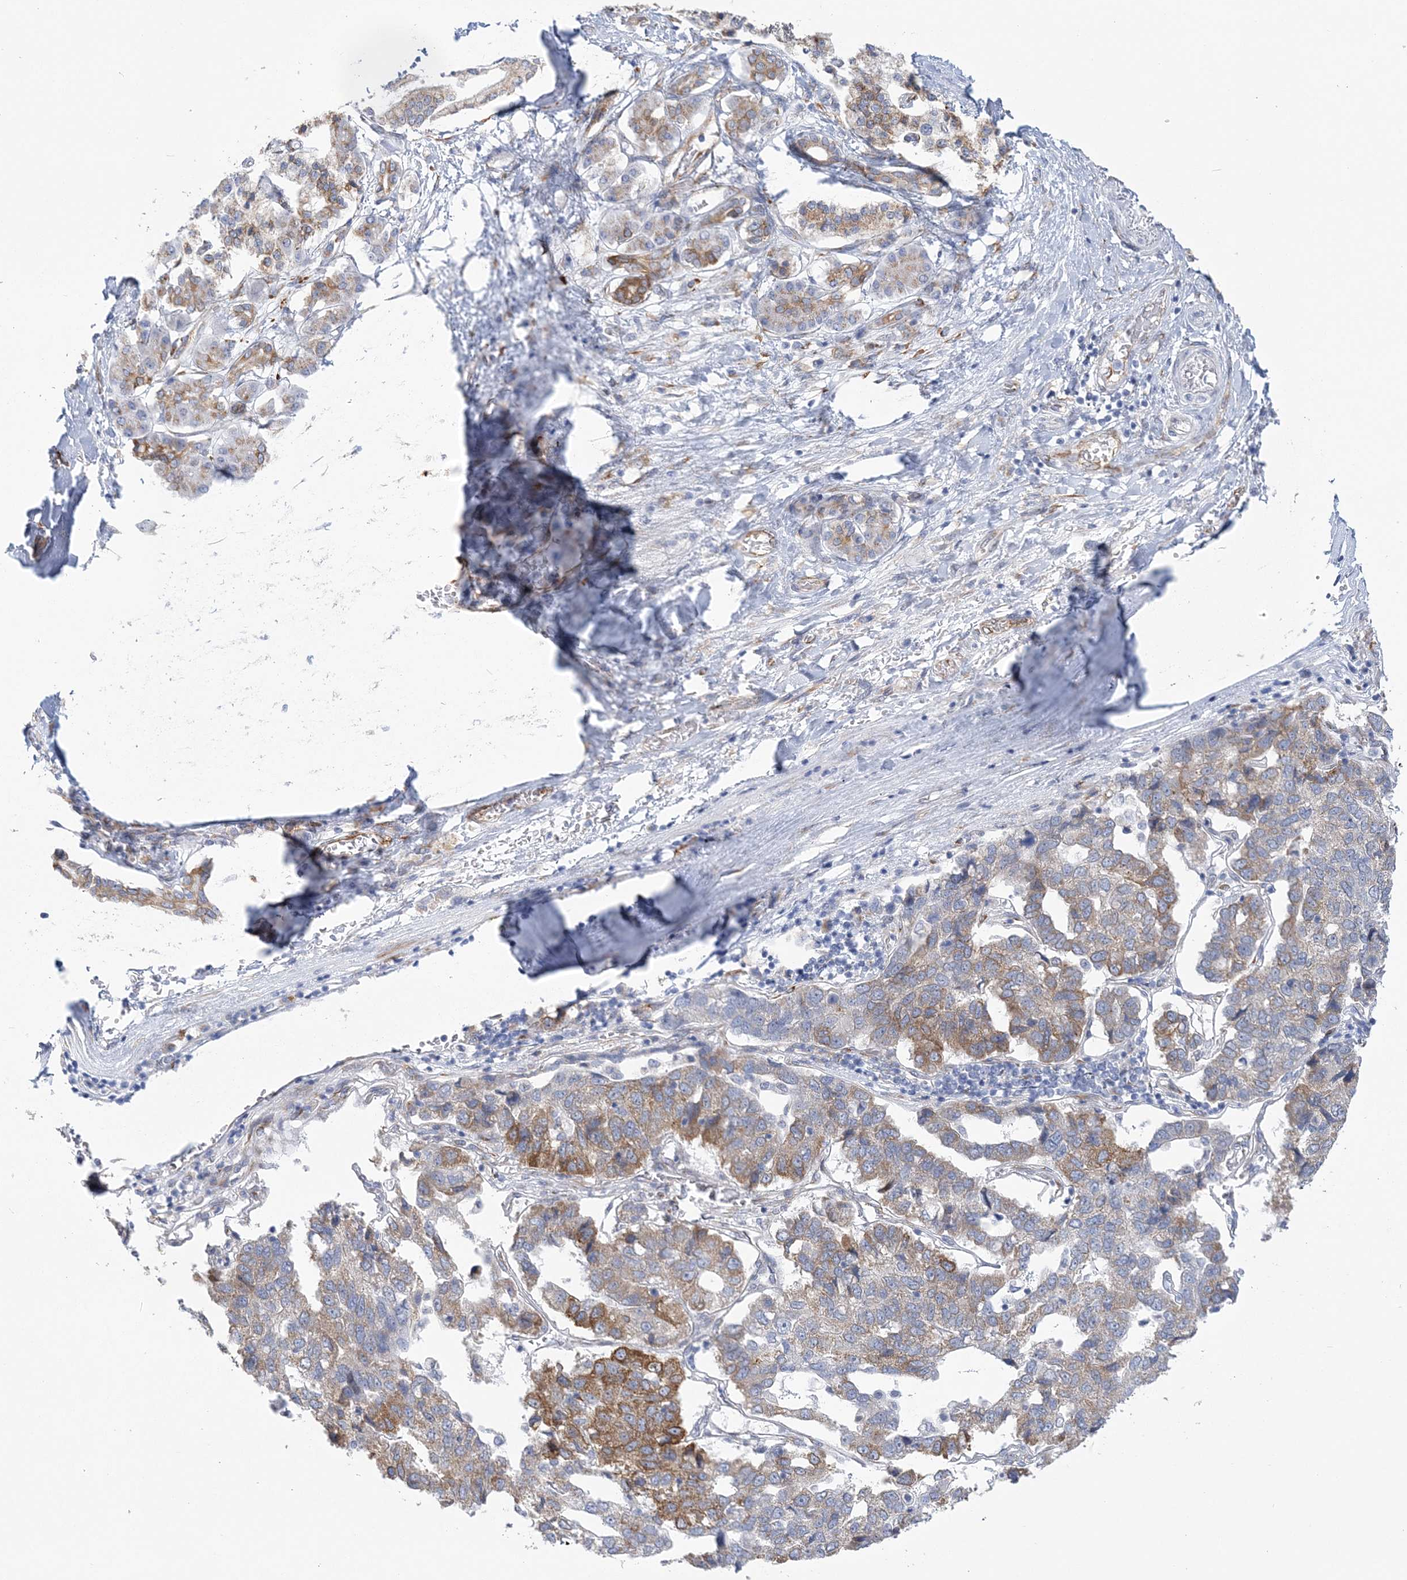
{"staining": {"intensity": "moderate", "quantity": ">75%", "location": "cytoplasmic/membranous"}, "tissue": "pancreatic cancer", "cell_type": "Tumor cells", "image_type": "cancer", "snomed": [{"axis": "morphology", "description": "Adenocarcinoma, NOS"}, {"axis": "topography", "description": "Pancreas"}], "caption": "Pancreatic adenocarcinoma stained with a brown dye exhibits moderate cytoplasmic/membranous positive expression in approximately >75% of tumor cells.", "gene": "PLEKHG4B", "patient": {"sex": "female", "age": 61}}